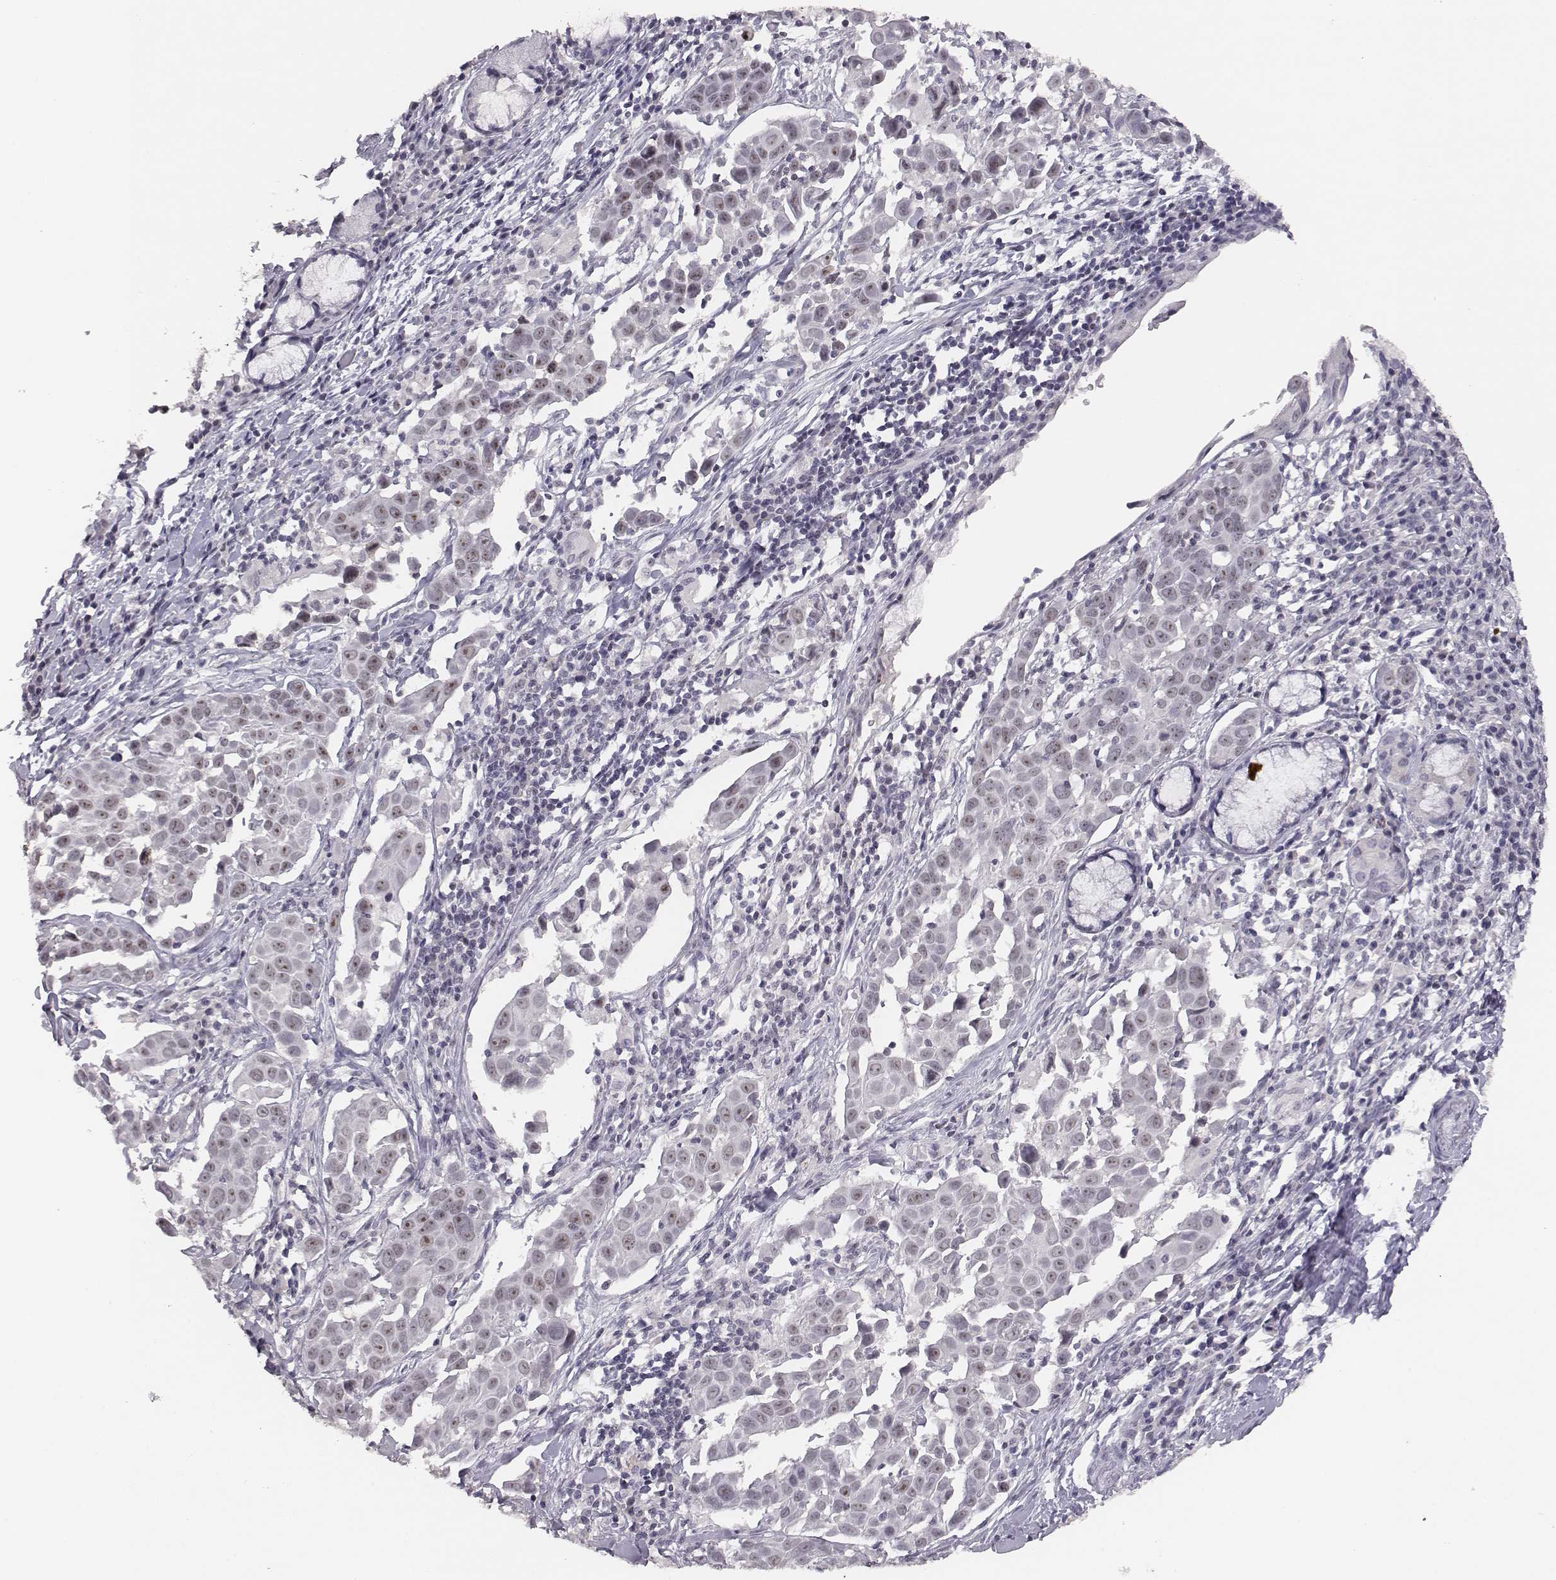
{"staining": {"intensity": "weak", "quantity": "<25%", "location": "nuclear"}, "tissue": "lung cancer", "cell_type": "Tumor cells", "image_type": "cancer", "snomed": [{"axis": "morphology", "description": "Squamous cell carcinoma, NOS"}, {"axis": "topography", "description": "Lung"}], "caption": "High magnification brightfield microscopy of lung cancer stained with DAB (3,3'-diaminobenzidine) (brown) and counterstained with hematoxylin (blue): tumor cells show no significant positivity.", "gene": "NIFK", "patient": {"sex": "male", "age": 57}}